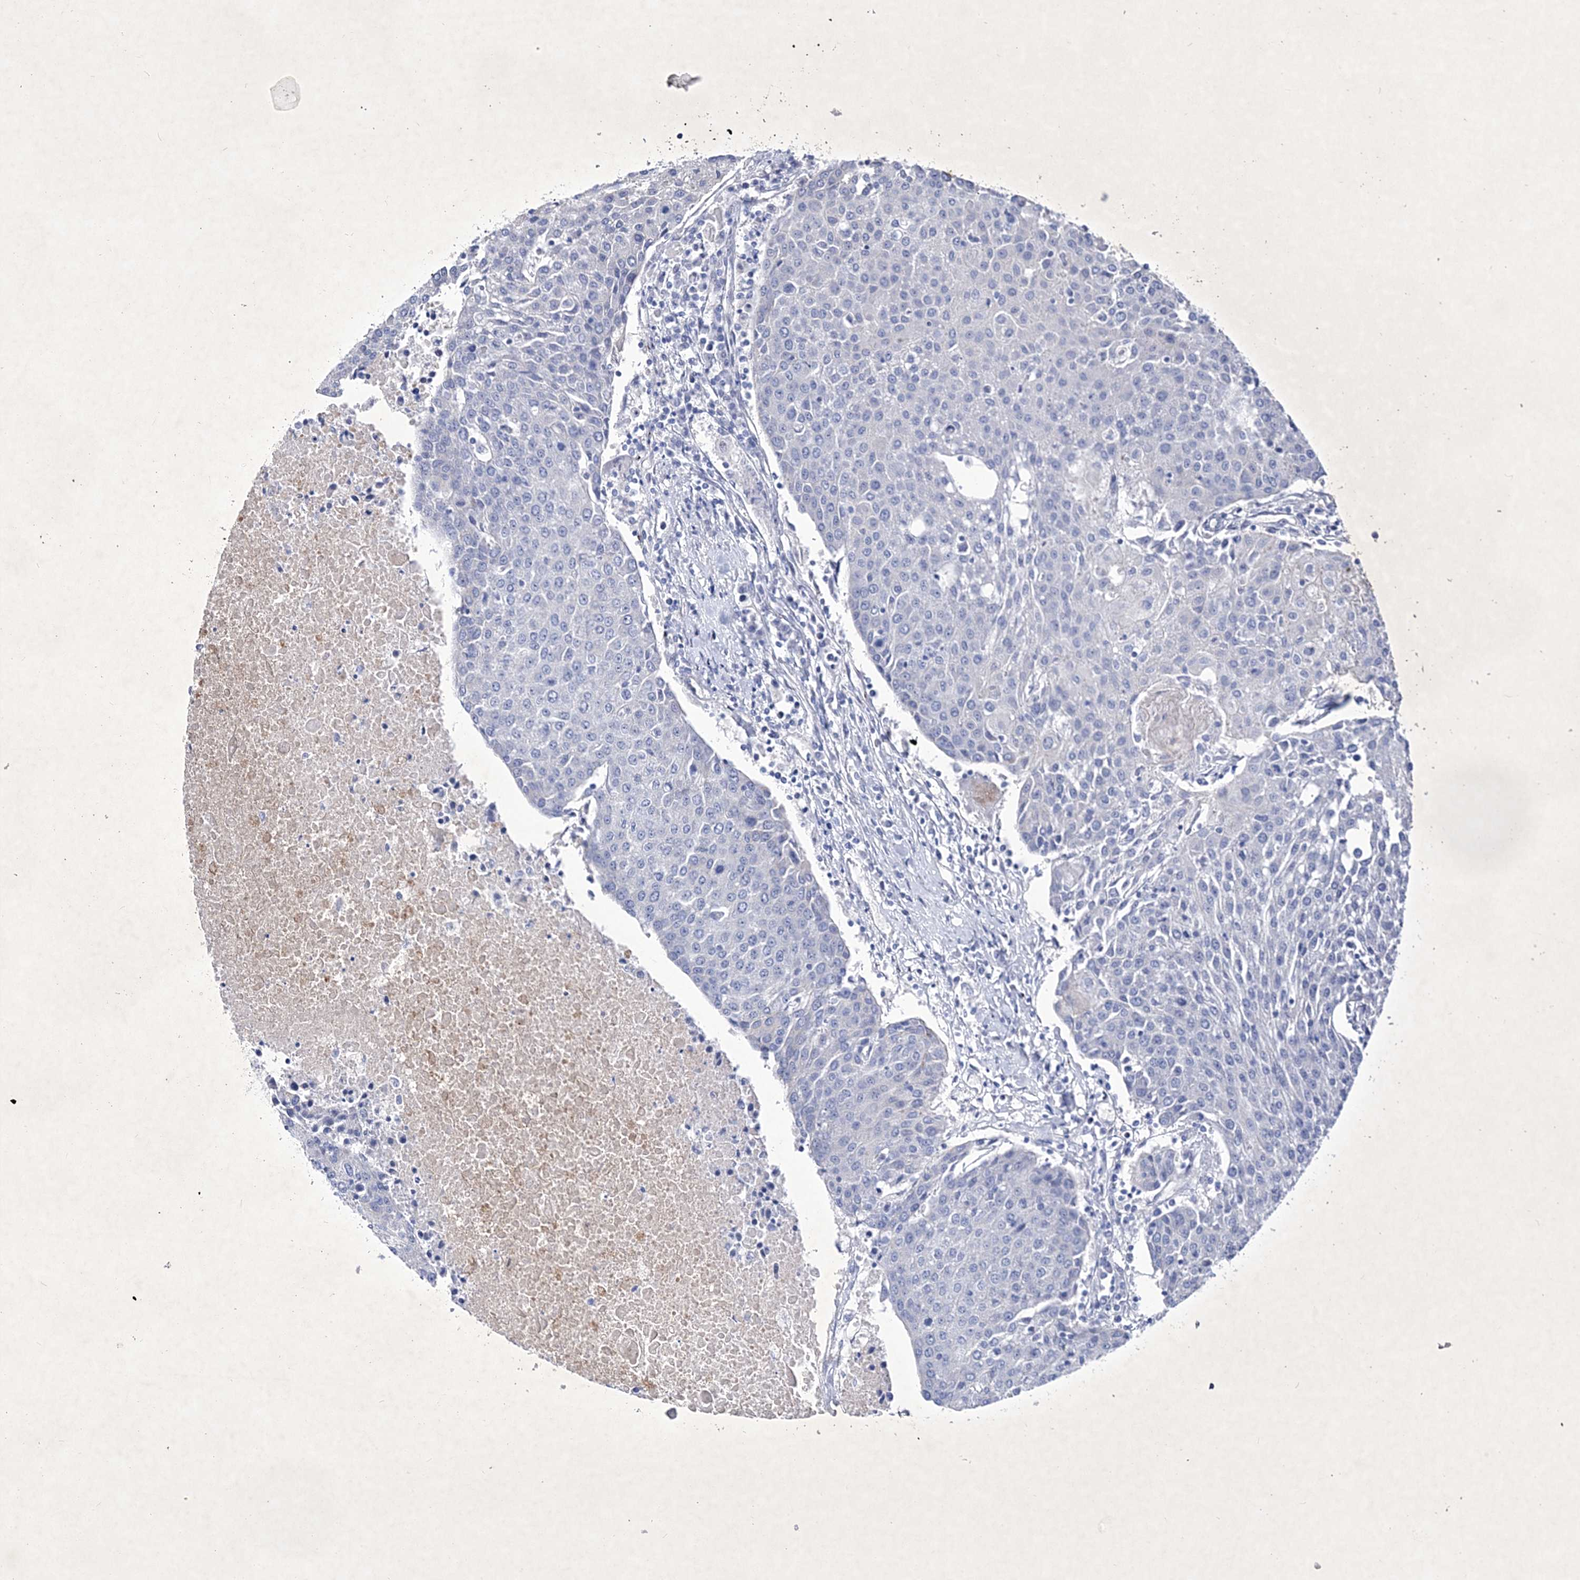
{"staining": {"intensity": "negative", "quantity": "none", "location": "none"}, "tissue": "urothelial cancer", "cell_type": "Tumor cells", "image_type": "cancer", "snomed": [{"axis": "morphology", "description": "Urothelial carcinoma, High grade"}, {"axis": "topography", "description": "Urinary bladder"}], "caption": "Tumor cells are negative for protein expression in human urothelial cancer.", "gene": "GPN1", "patient": {"sex": "female", "age": 85}}